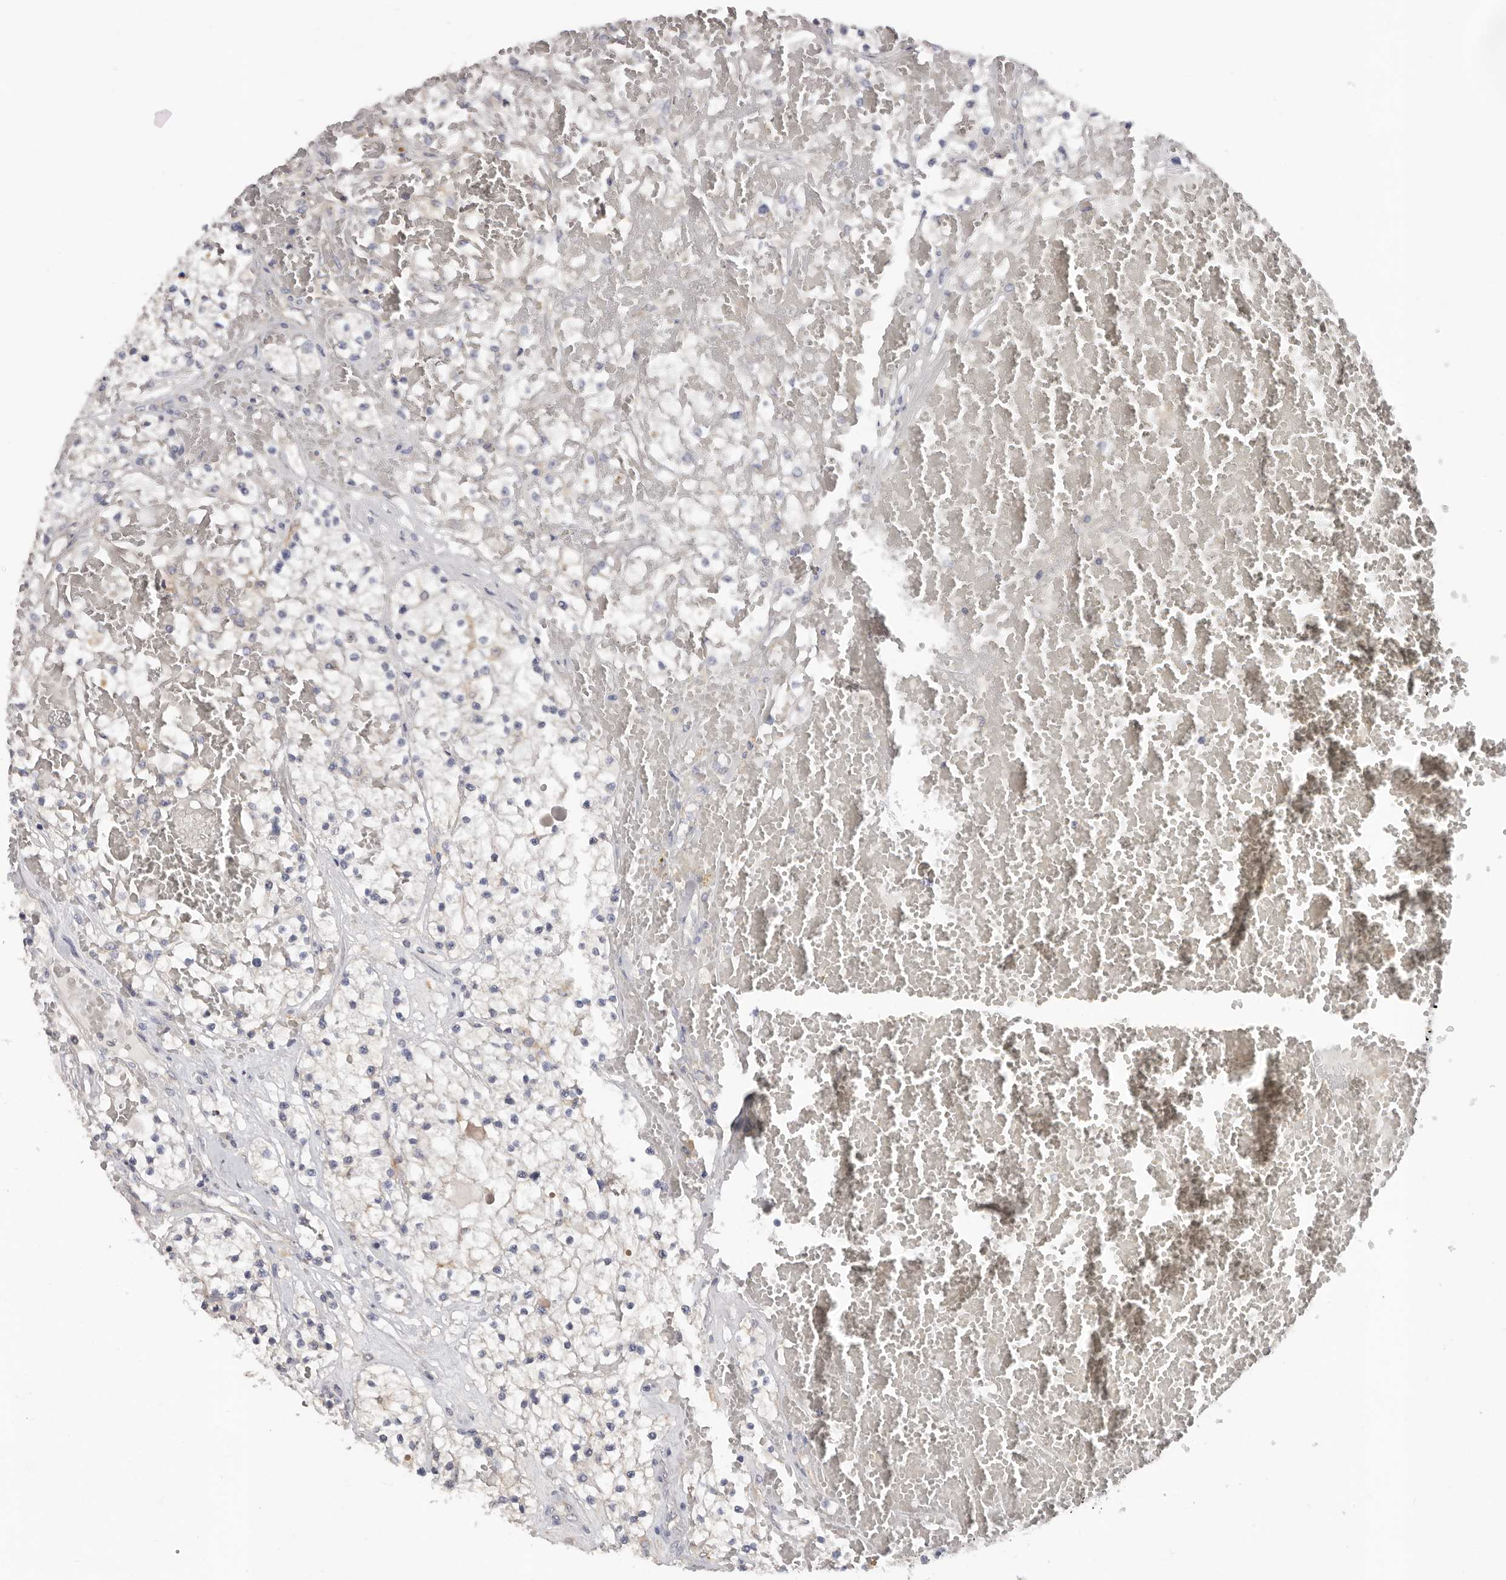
{"staining": {"intensity": "negative", "quantity": "none", "location": "none"}, "tissue": "renal cancer", "cell_type": "Tumor cells", "image_type": "cancer", "snomed": [{"axis": "morphology", "description": "Normal tissue, NOS"}, {"axis": "morphology", "description": "Adenocarcinoma, NOS"}, {"axis": "topography", "description": "Kidney"}], "caption": "Immunohistochemical staining of human renal cancer (adenocarcinoma) exhibits no significant positivity in tumor cells.", "gene": "WDTC1", "patient": {"sex": "male", "age": 68}}